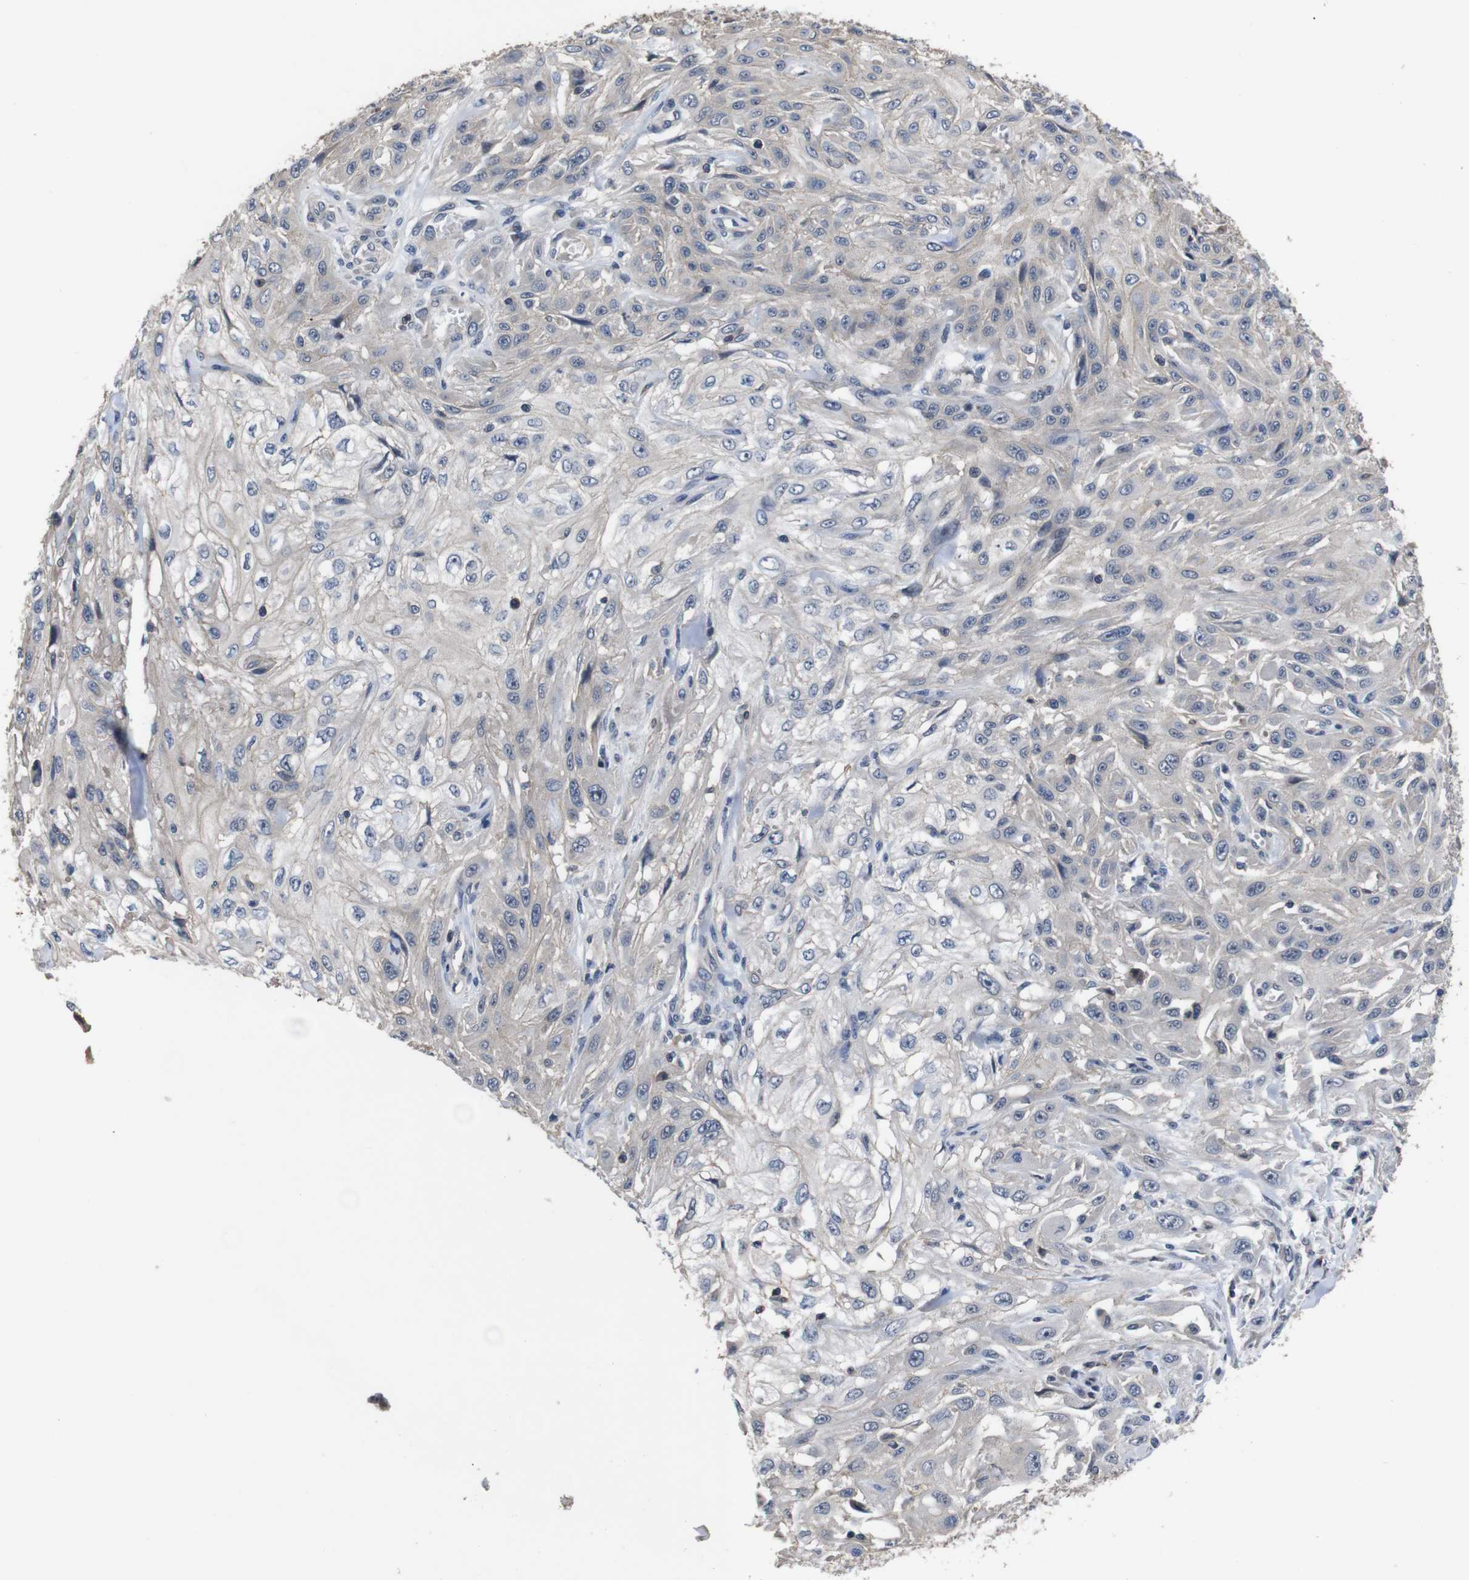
{"staining": {"intensity": "weak", "quantity": "<25%", "location": "cytoplasmic/membranous"}, "tissue": "skin cancer", "cell_type": "Tumor cells", "image_type": "cancer", "snomed": [{"axis": "morphology", "description": "Squamous cell carcinoma, NOS"}, {"axis": "topography", "description": "Skin"}], "caption": "DAB (3,3'-diaminobenzidine) immunohistochemical staining of human squamous cell carcinoma (skin) shows no significant expression in tumor cells.", "gene": "BRWD3", "patient": {"sex": "male", "age": 75}}